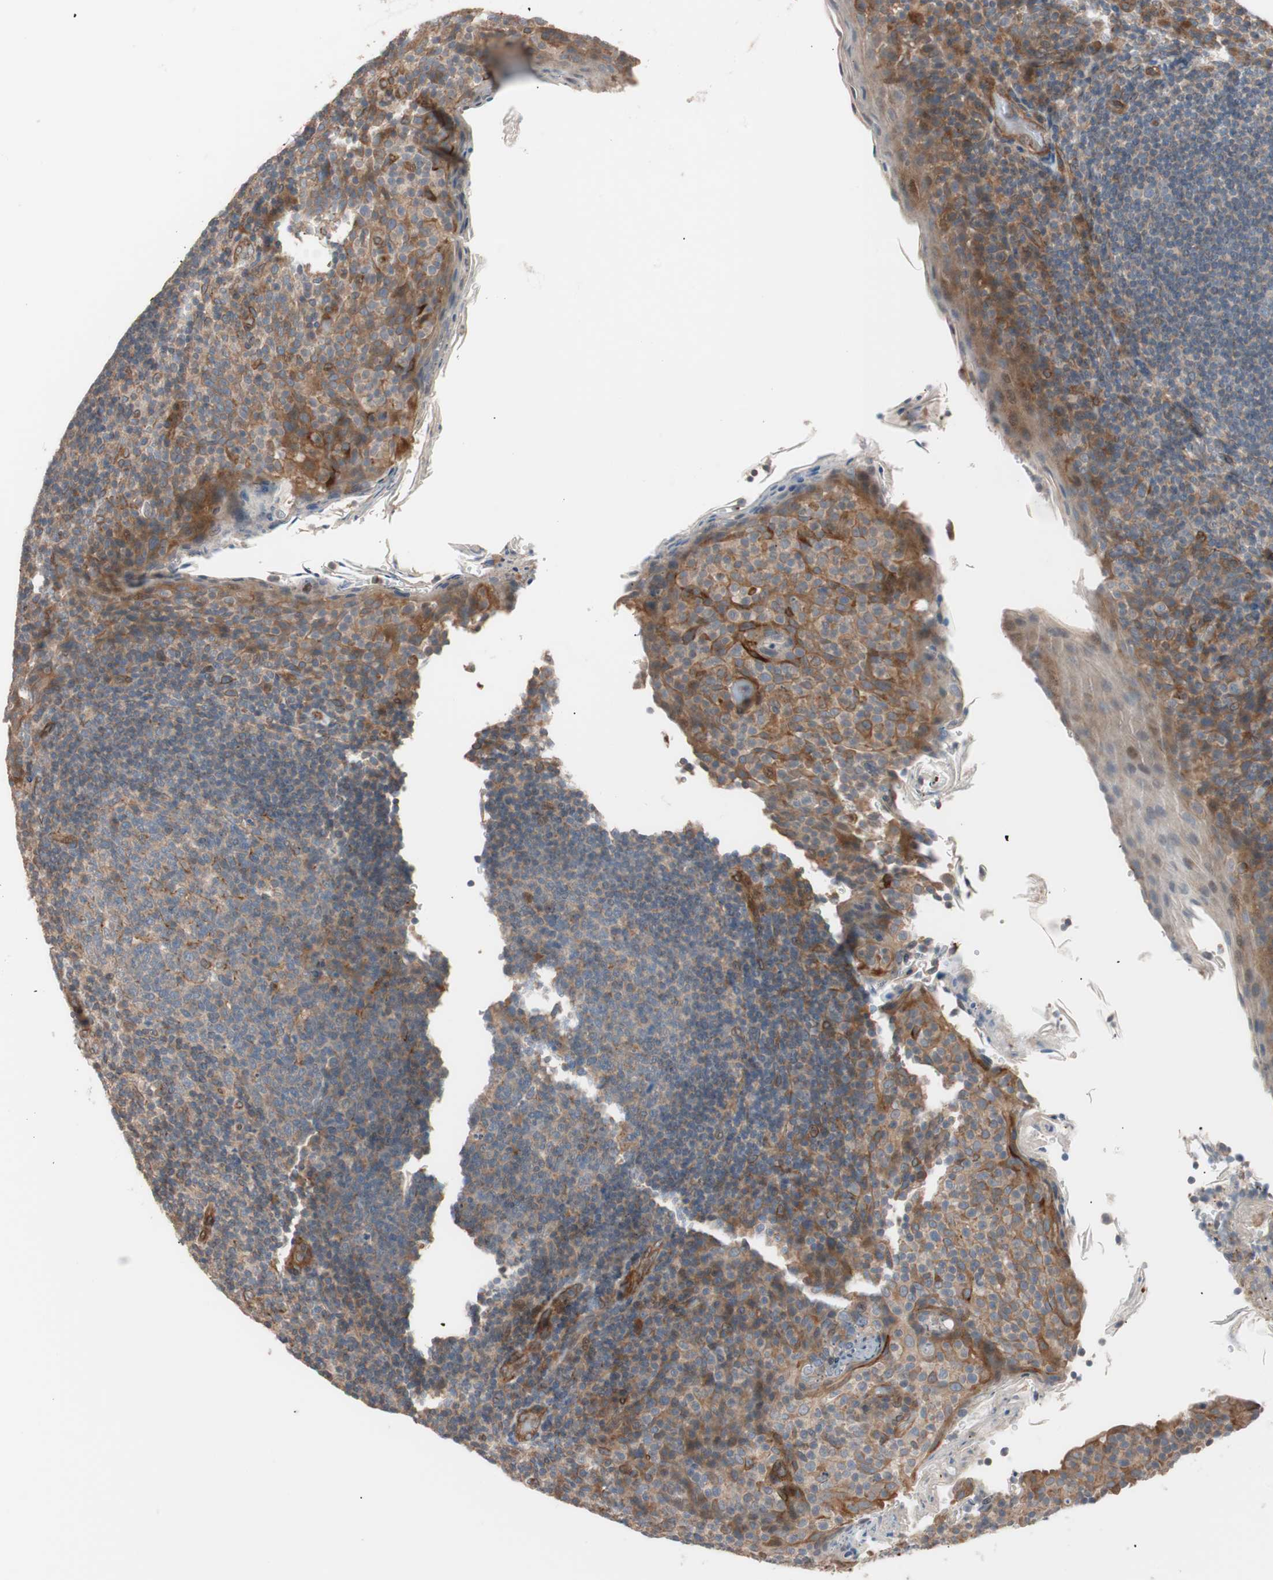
{"staining": {"intensity": "moderate", "quantity": "25%-75%", "location": "cytoplasmic/membranous"}, "tissue": "tonsil", "cell_type": "Germinal center cells", "image_type": "normal", "snomed": [{"axis": "morphology", "description": "Normal tissue, NOS"}, {"axis": "topography", "description": "Tonsil"}], "caption": "Immunohistochemical staining of normal human tonsil shows medium levels of moderate cytoplasmic/membranous positivity in approximately 25%-75% of germinal center cells.", "gene": "SMG1", "patient": {"sex": "male", "age": 17}}